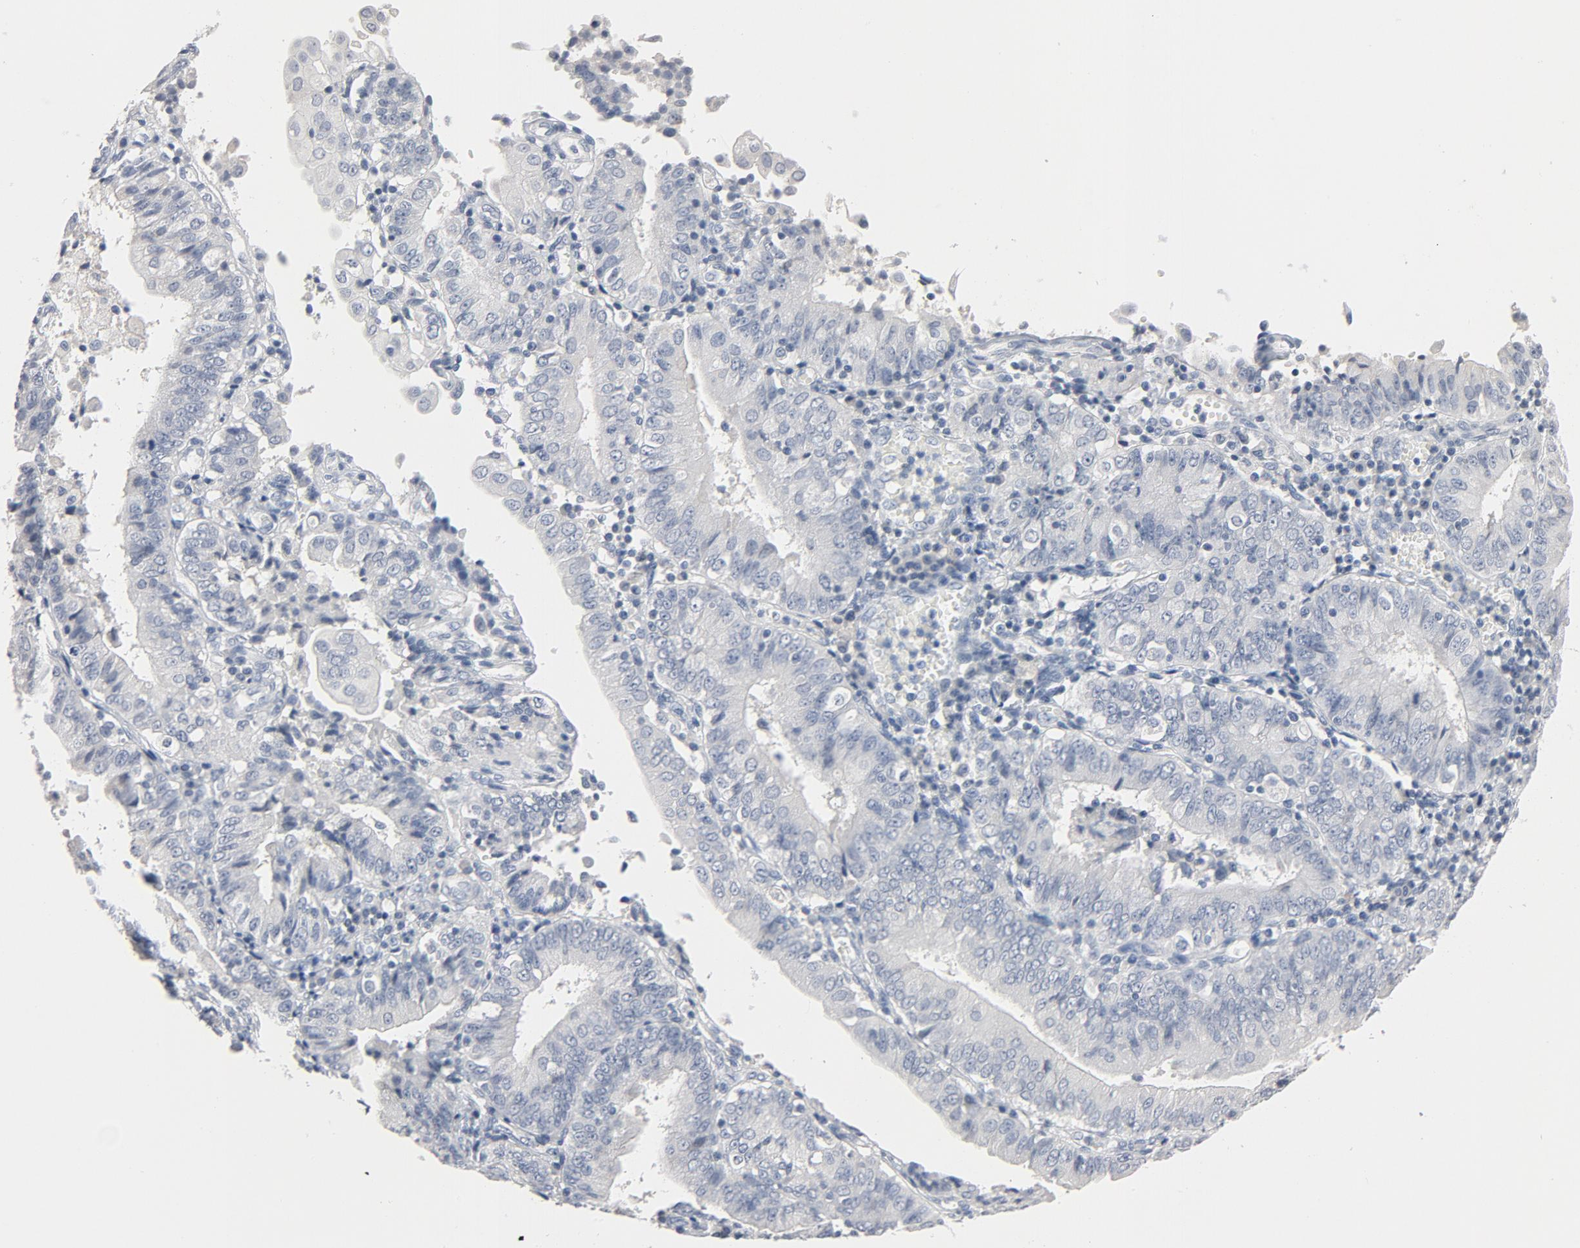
{"staining": {"intensity": "negative", "quantity": "none", "location": "none"}, "tissue": "endometrial cancer", "cell_type": "Tumor cells", "image_type": "cancer", "snomed": [{"axis": "morphology", "description": "Adenocarcinoma, NOS"}, {"axis": "topography", "description": "Endometrium"}], "caption": "Human endometrial cancer (adenocarcinoma) stained for a protein using immunohistochemistry (IHC) reveals no expression in tumor cells.", "gene": "ZCCHC13", "patient": {"sex": "female", "age": 75}}